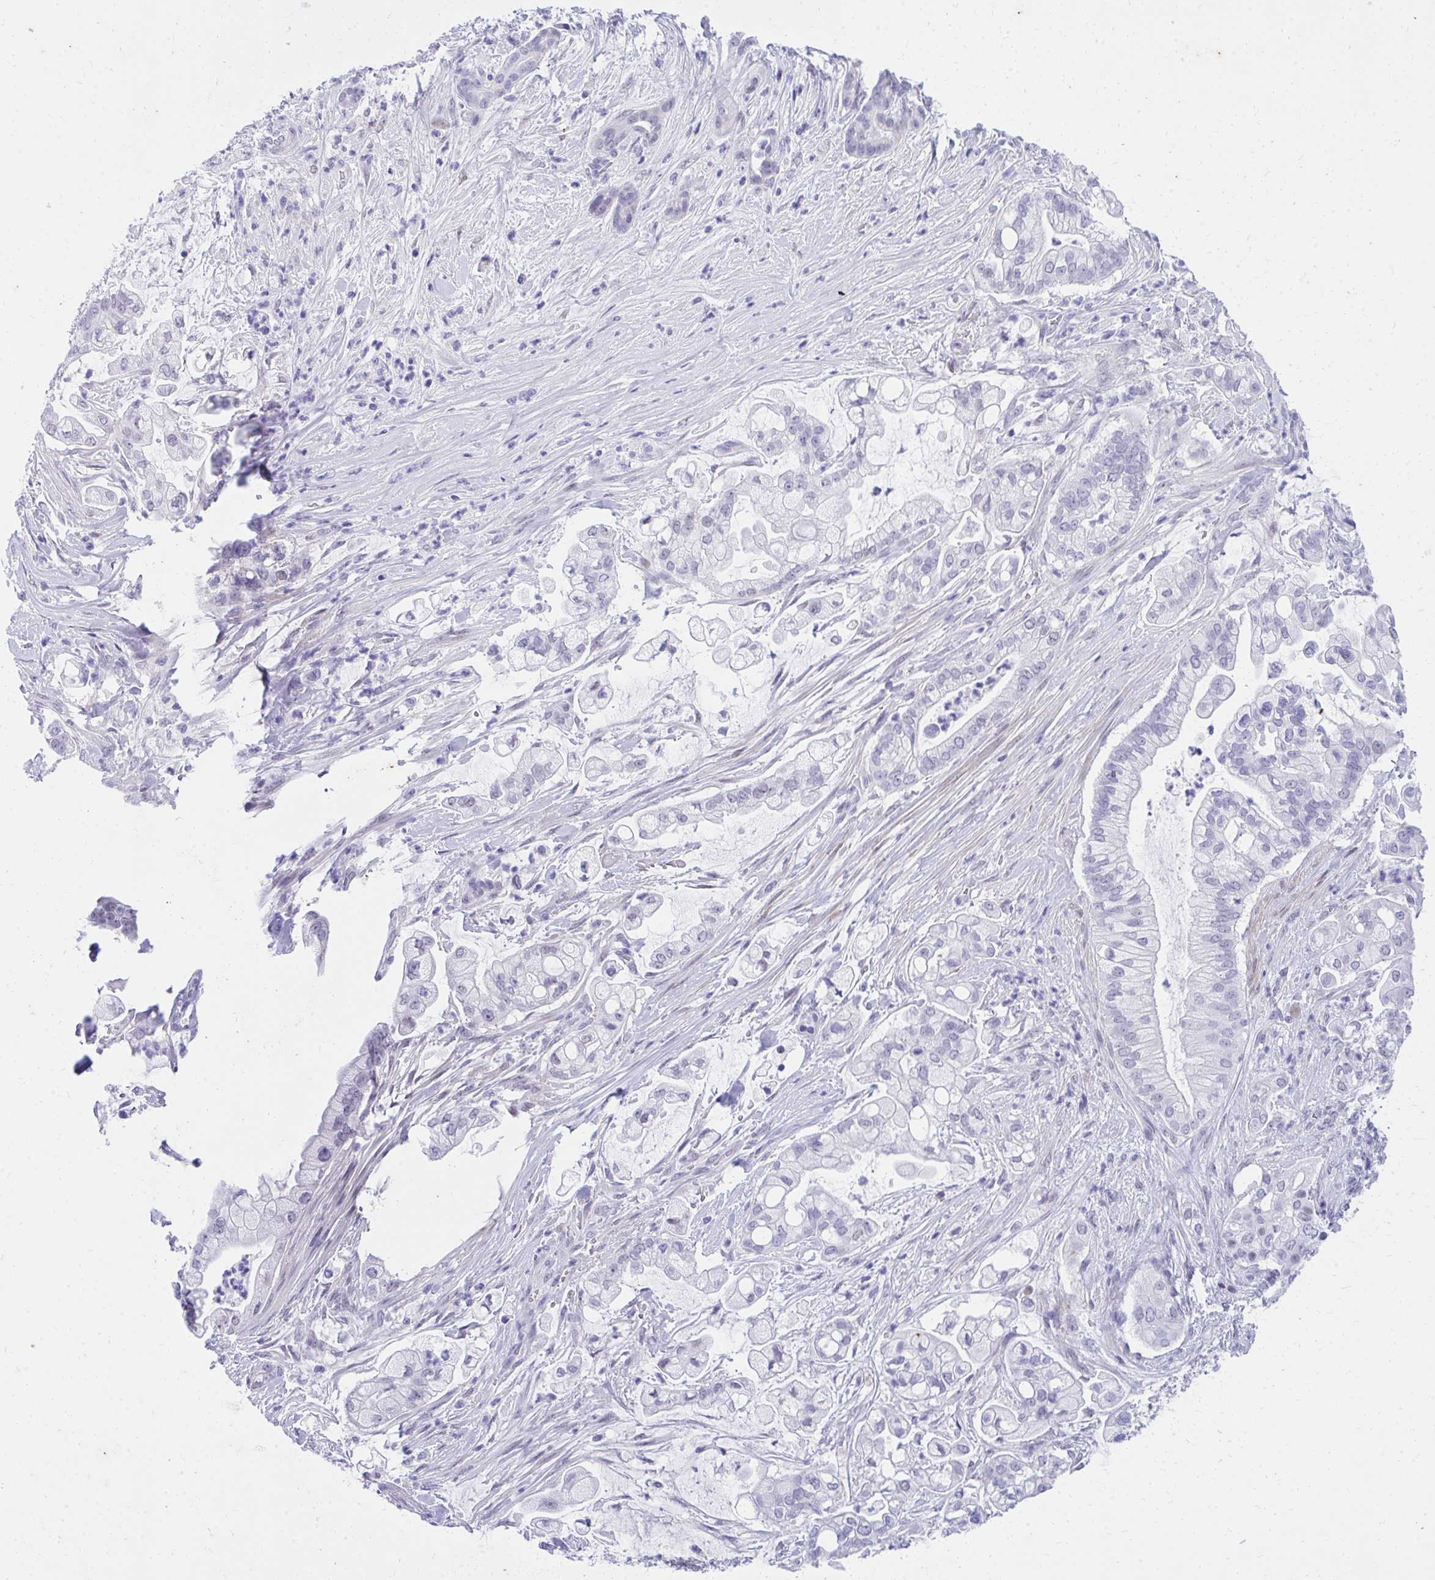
{"staining": {"intensity": "negative", "quantity": "none", "location": "none"}, "tissue": "pancreatic cancer", "cell_type": "Tumor cells", "image_type": "cancer", "snomed": [{"axis": "morphology", "description": "Adenocarcinoma, NOS"}, {"axis": "topography", "description": "Pancreas"}], "caption": "DAB immunohistochemical staining of pancreatic cancer (adenocarcinoma) demonstrates no significant expression in tumor cells.", "gene": "KLK1", "patient": {"sex": "female", "age": 69}}